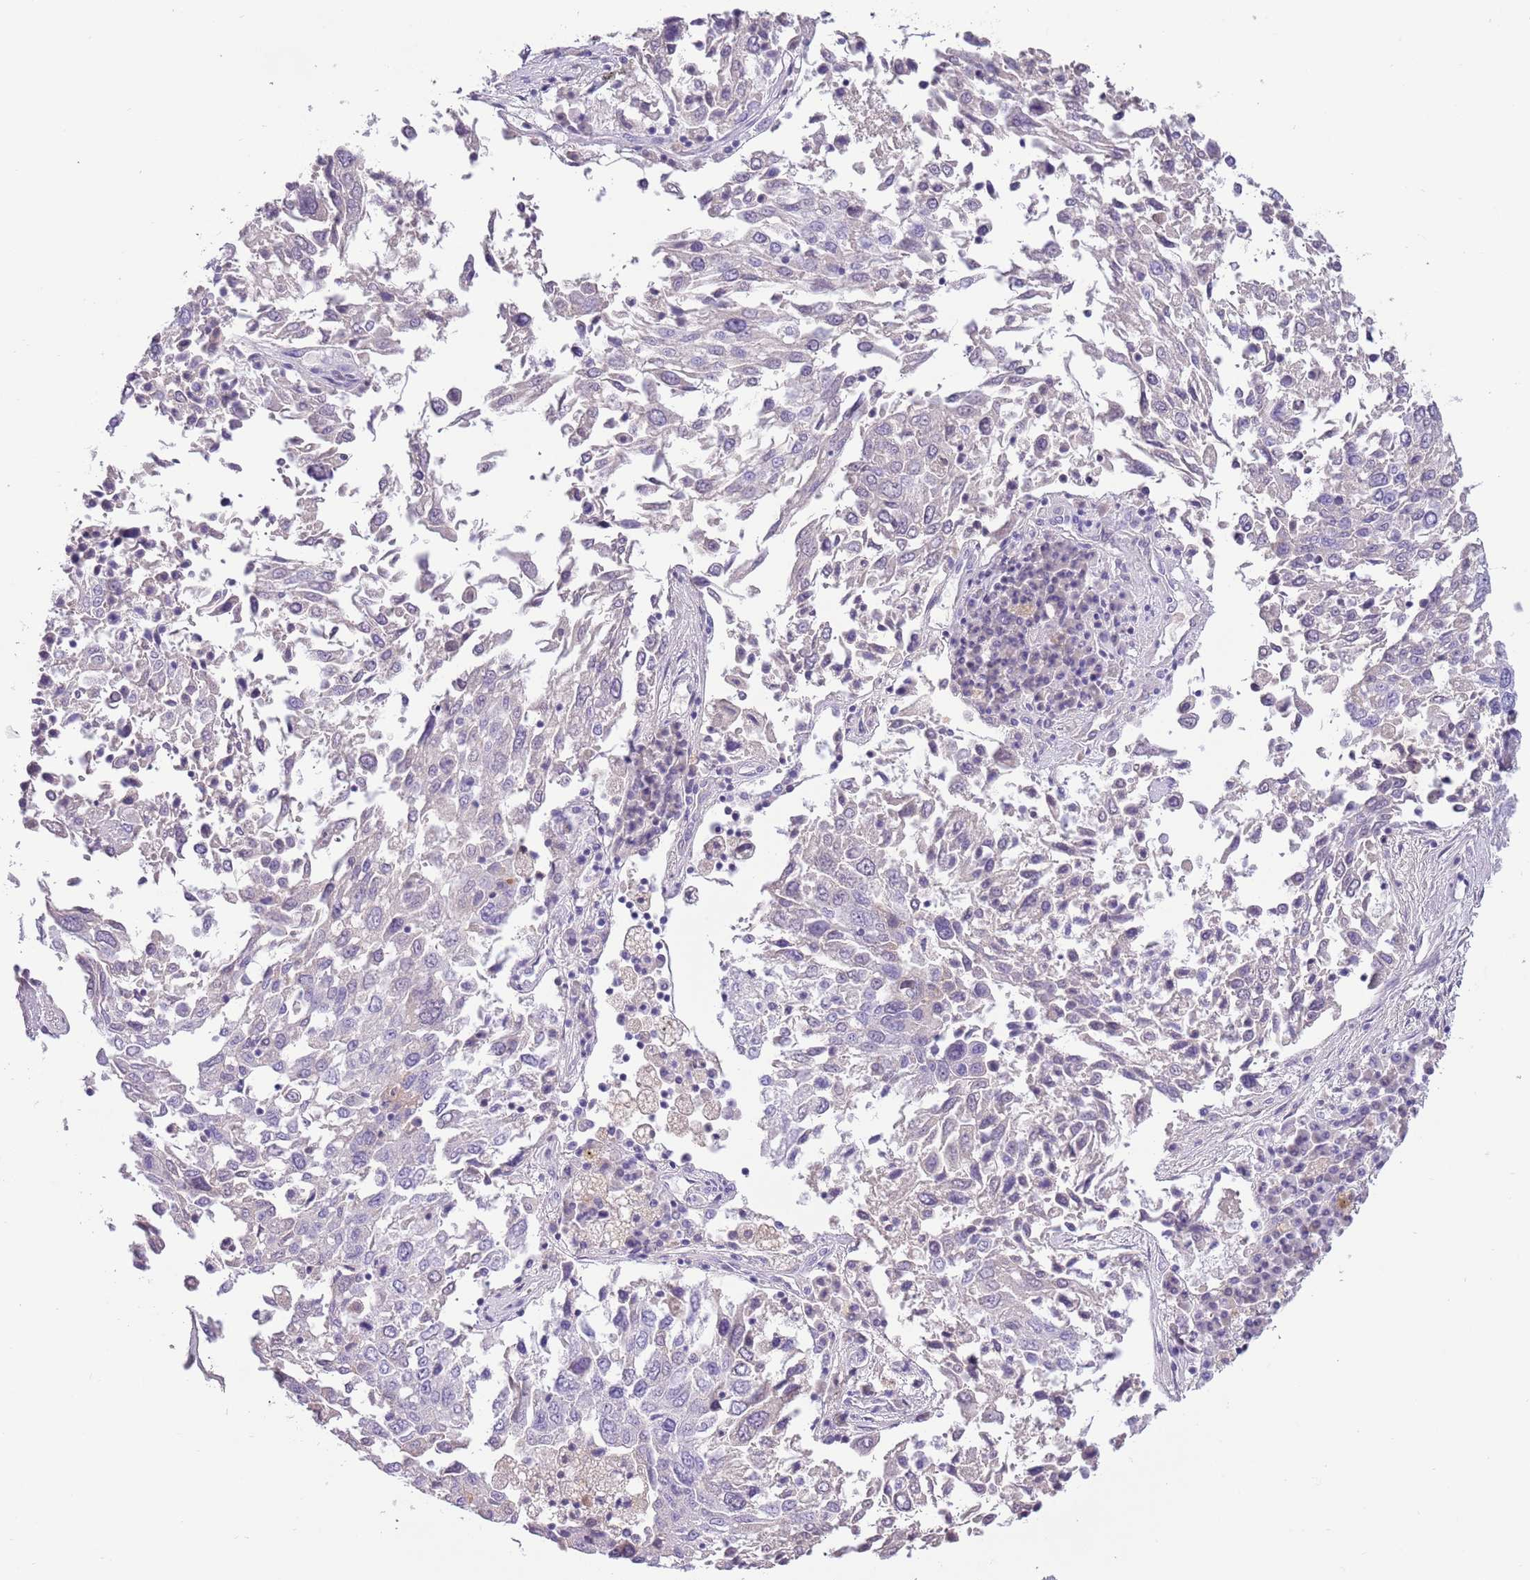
{"staining": {"intensity": "negative", "quantity": "none", "location": "none"}, "tissue": "lung cancer", "cell_type": "Tumor cells", "image_type": "cancer", "snomed": [{"axis": "morphology", "description": "Squamous cell carcinoma, NOS"}, {"axis": "topography", "description": "Lung"}], "caption": "Immunohistochemical staining of human squamous cell carcinoma (lung) exhibits no significant positivity in tumor cells.", "gene": "TOX2", "patient": {"sex": "male", "age": 65}}